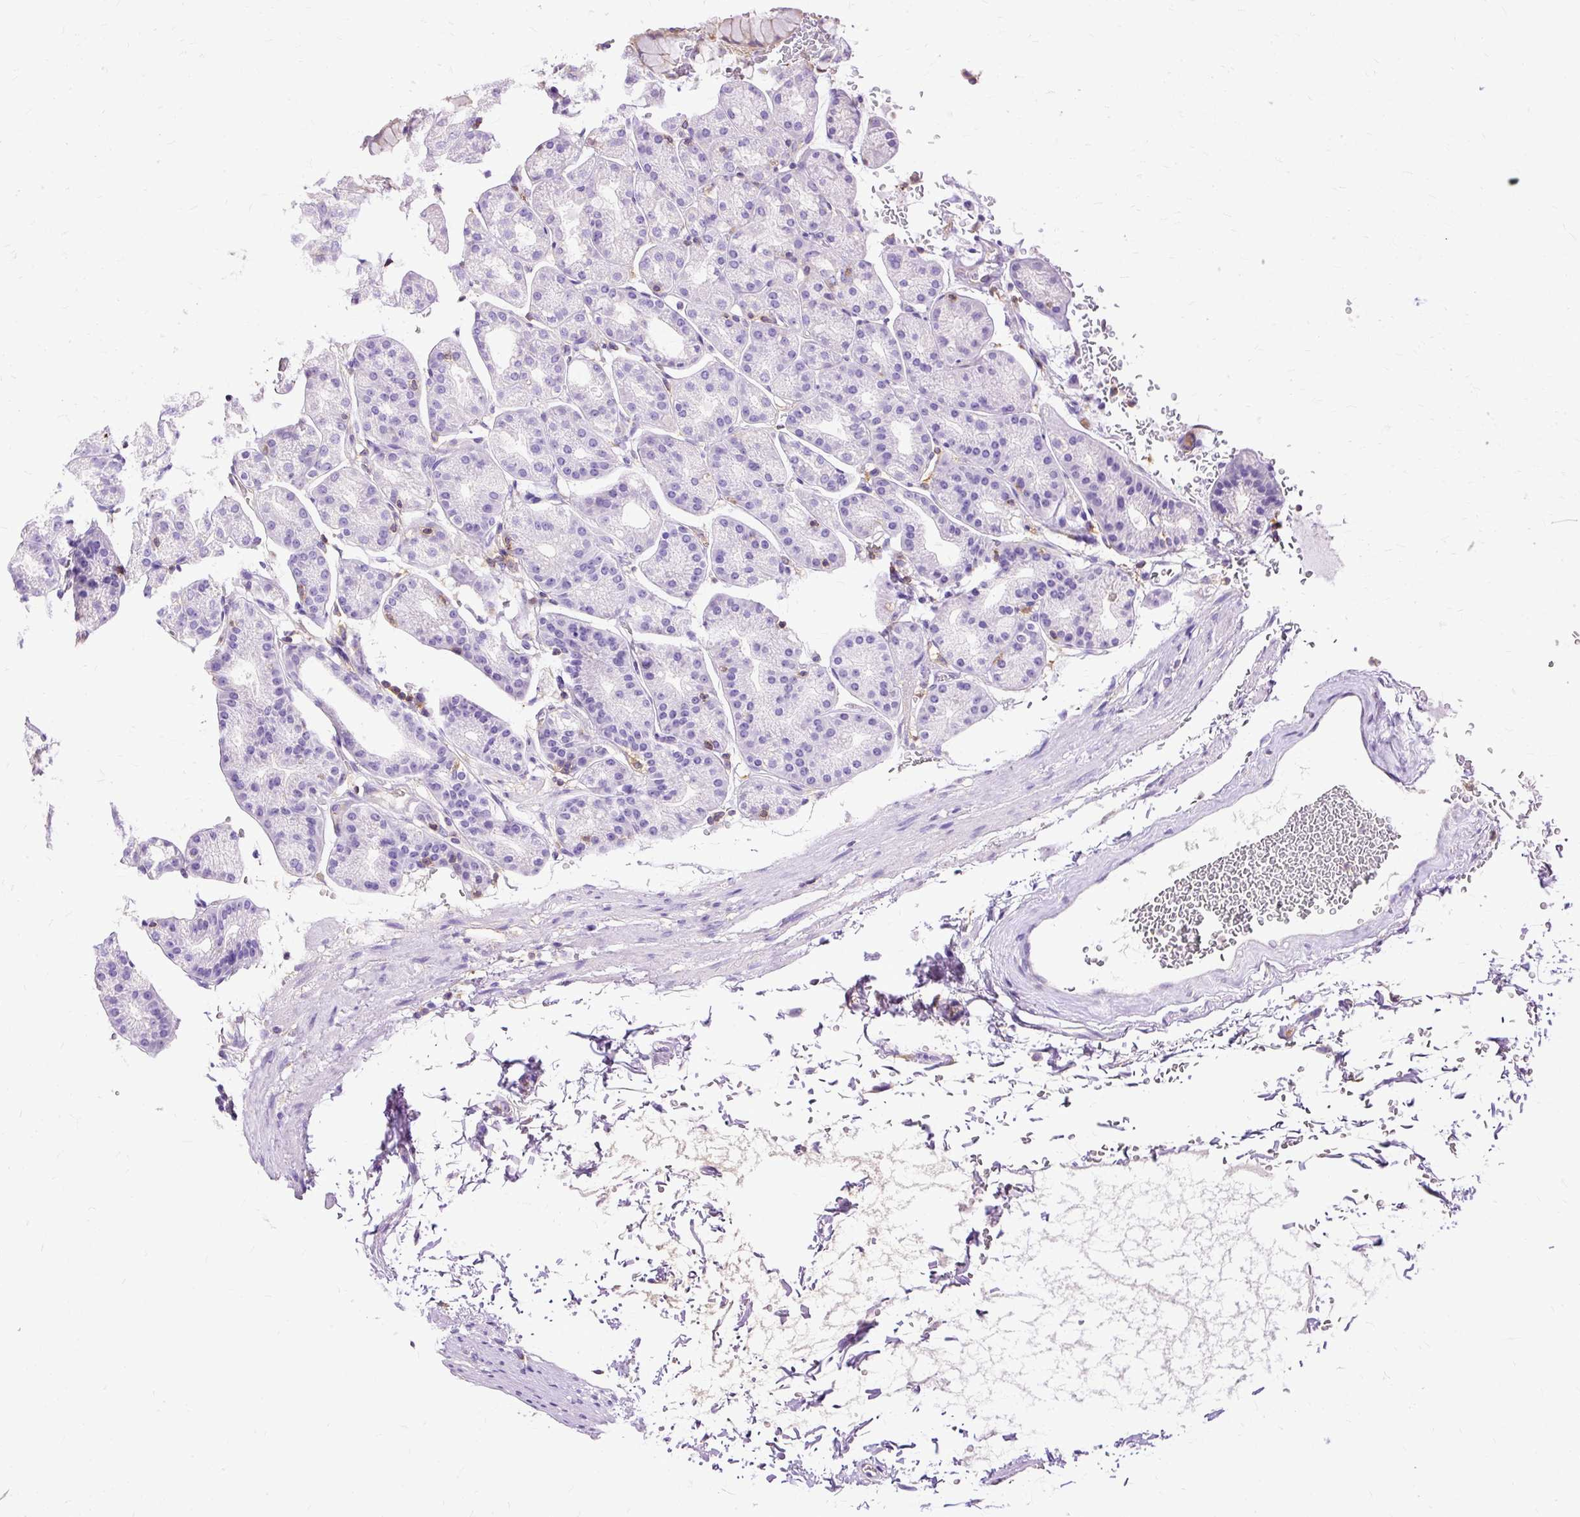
{"staining": {"intensity": "moderate", "quantity": "<25%", "location": "cytoplasmic/membranous"}, "tissue": "stomach", "cell_type": "Glandular cells", "image_type": "normal", "snomed": [{"axis": "morphology", "description": "Normal tissue, NOS"}, {"axis": "topography", "description": "Stomach, upper"}], "caption": "The immunohistochemical stain highlights moderate cytoplasmic/membranous positivity in glandular cells of benign stomach. (IHC, brightfield microscopy, high magnification).", "gene": "TWF2", "patient": {"sex": "female", "age": 81}}